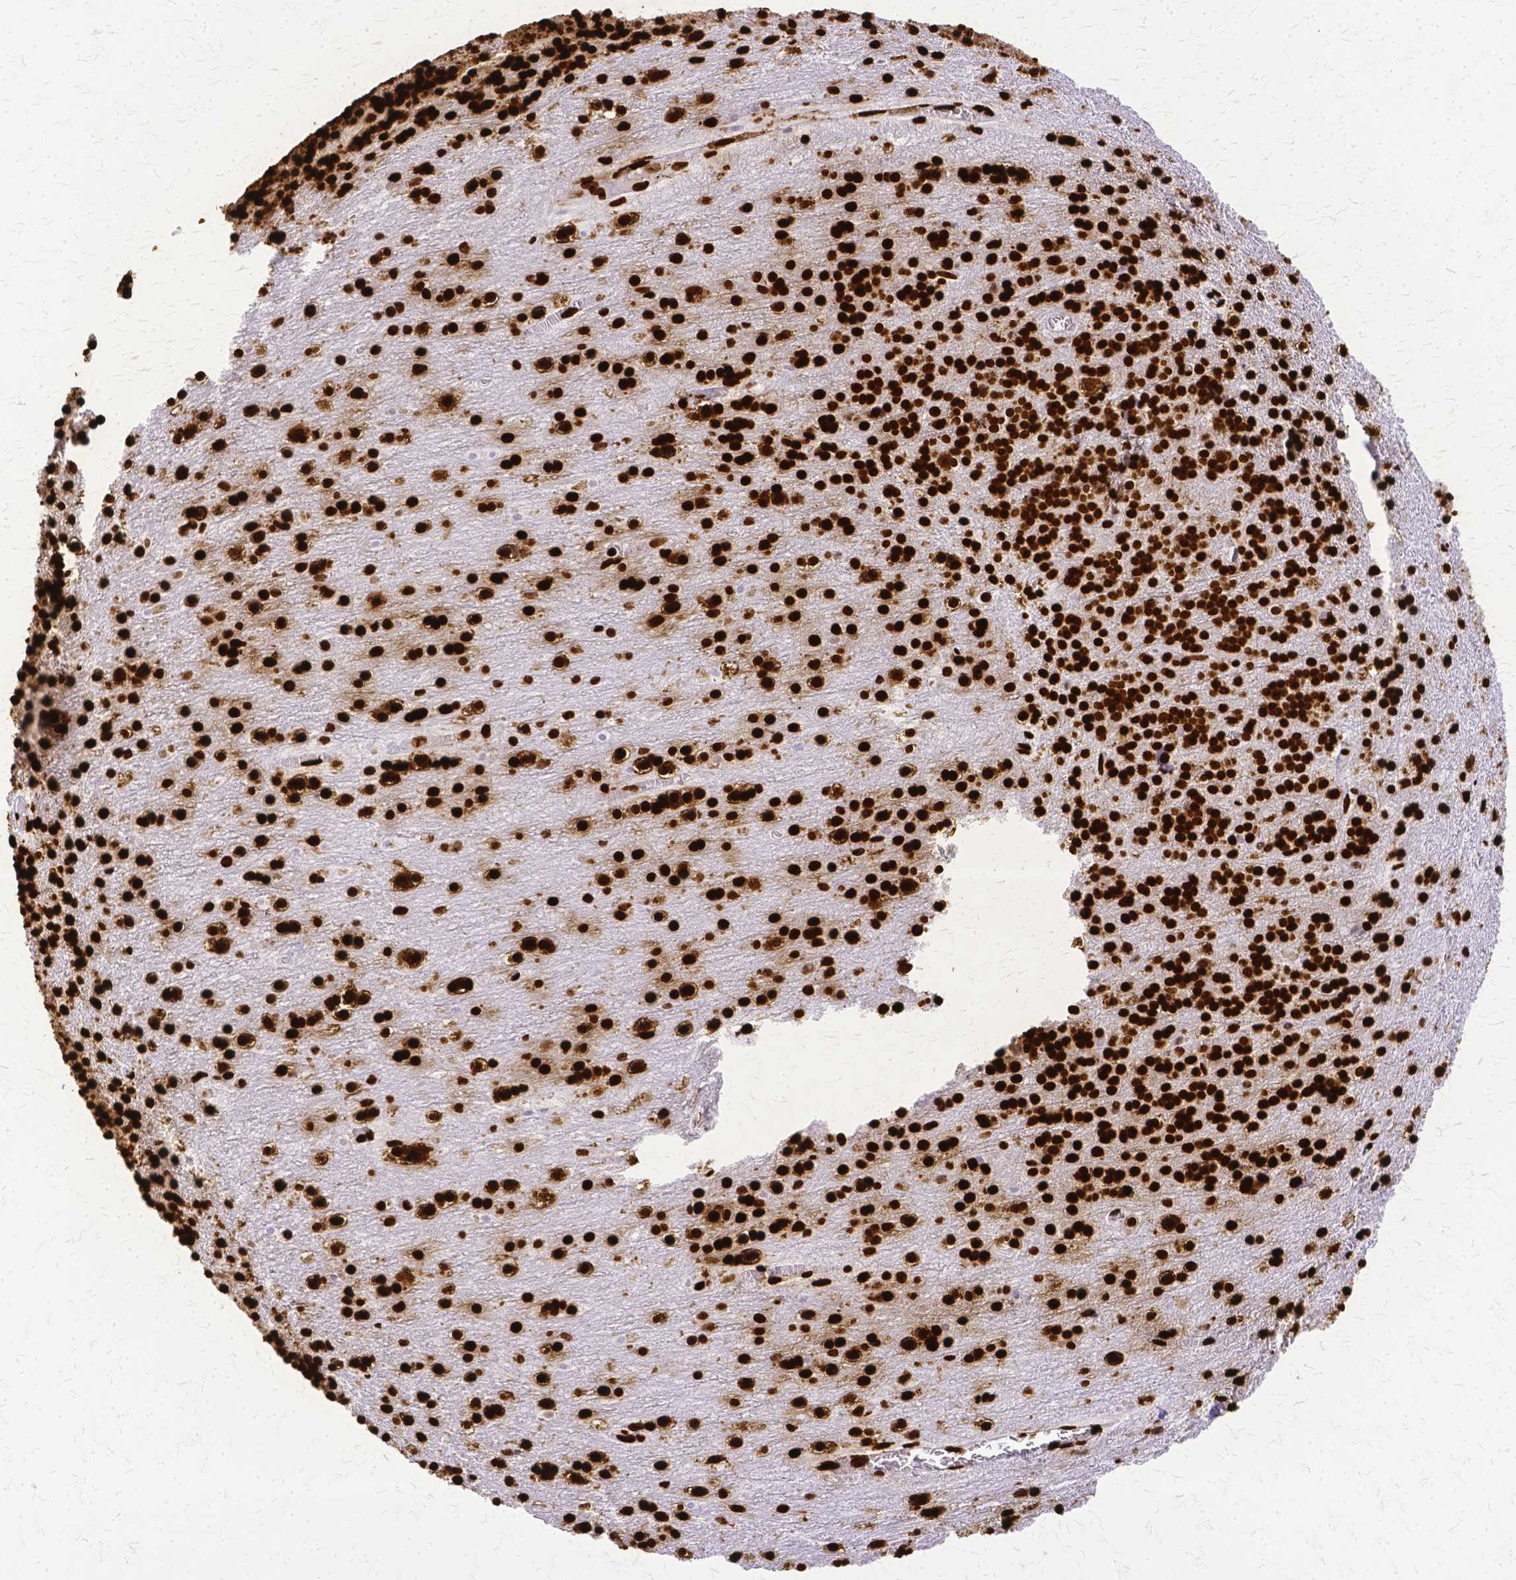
{"staining": {"intensity": "strong", "quantity": ">75%", "location": "nuclear"}, "tissue": "cerebellum", "cell_type": "Cells in granular layer", "image_type": "normal", "snomed": [{"axis": "morphology", "description": "Normal tissue, NOS"}, {"axis": "topography", "description": "Cerebellum"}], "caption": "Strong nuclear protein expression is present in approximately >75% of cells in granular layer in cerebellum.", "gene": "SFPQ", "patient": {"sex": "male", "age": 70}}